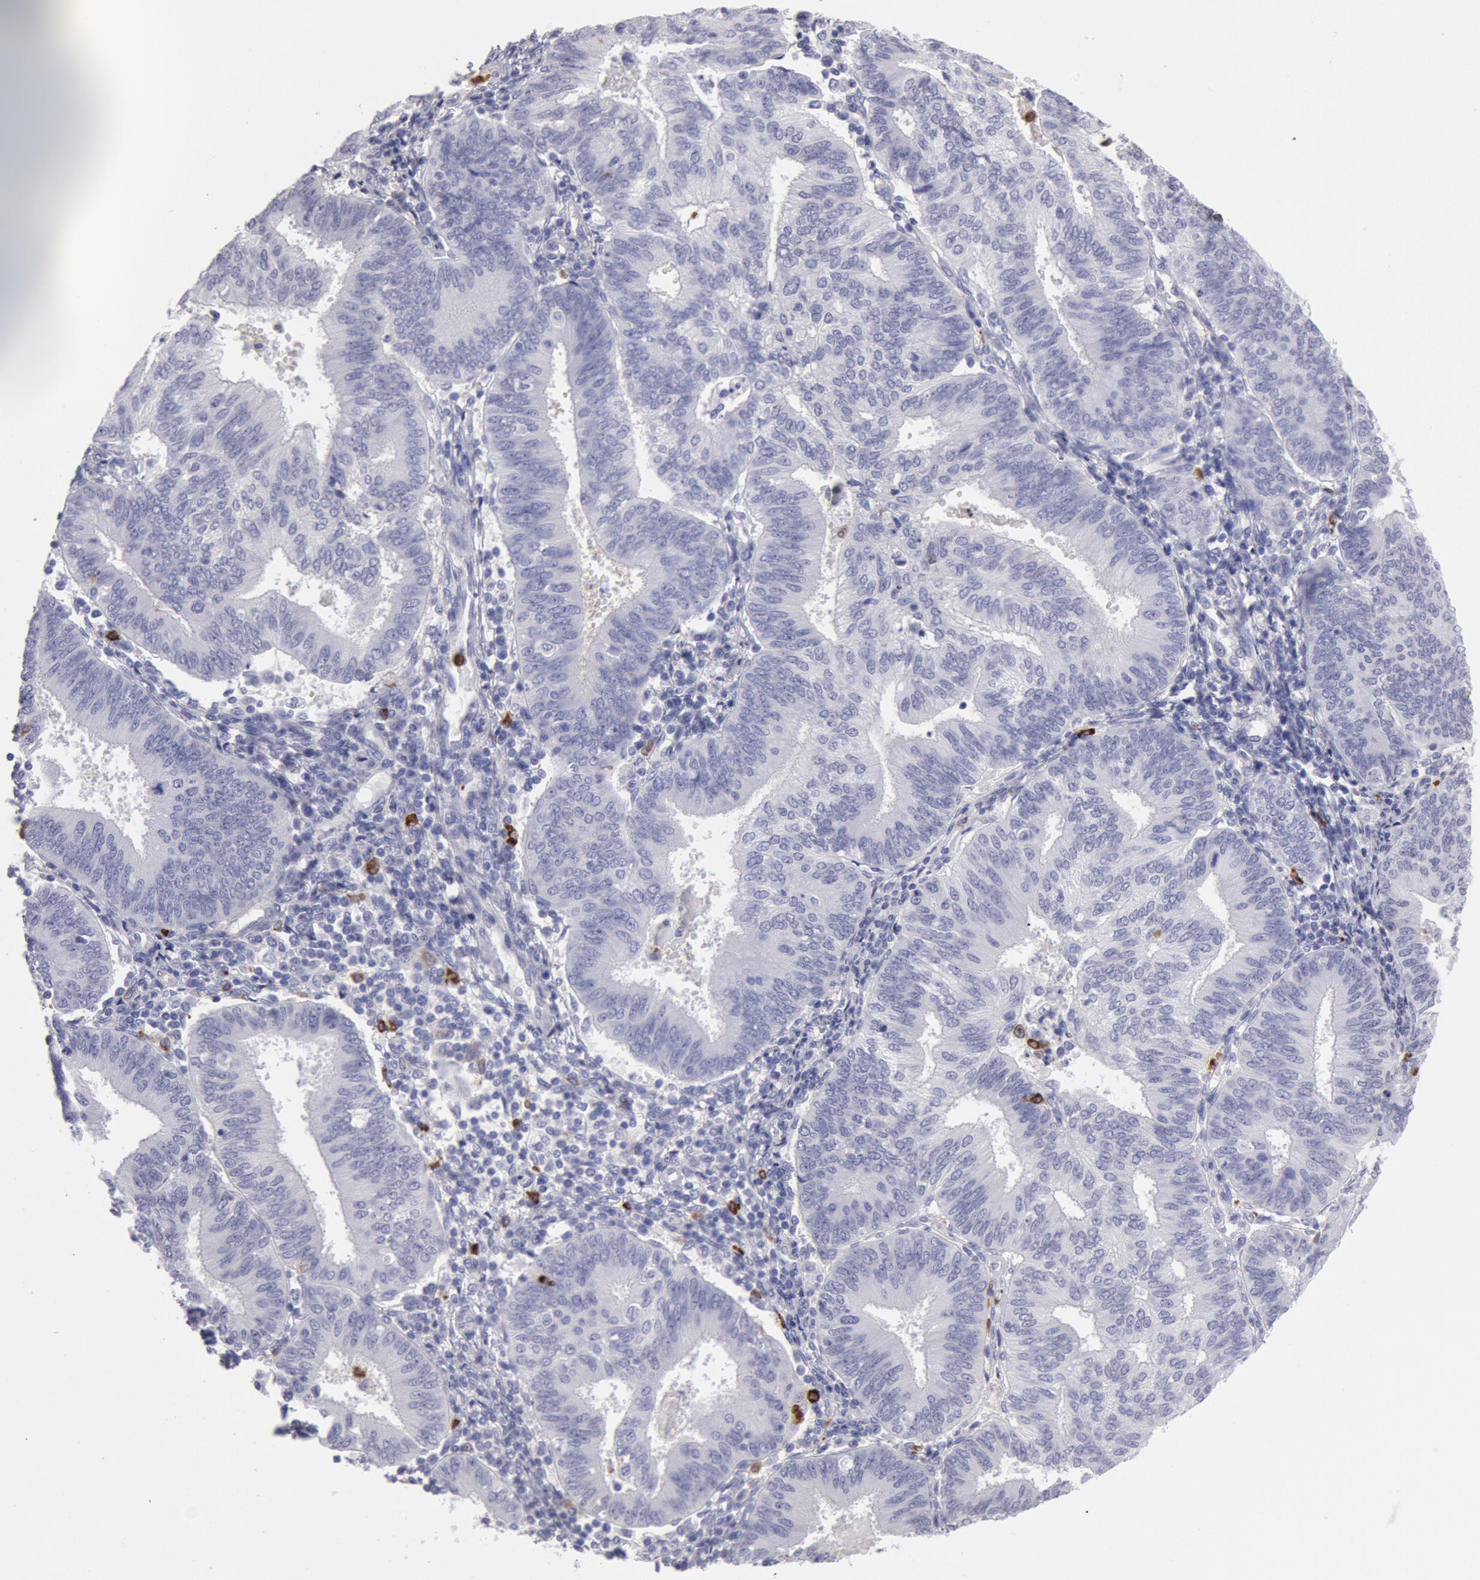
{"staining": {"intensity": "negative", "quantity": "none", "location": "none"}, "tissue": "endometrial cancer", "cell_type": "Tumor cells", "image_type": "cancer", "snomed": [{"axis": "morphology", "description": "Adenocarcinoma, NOS"}, {"axis": "topography", "description": "Endometrium"}], "caption": "The photomicrograph shows no staining of tumor cells in endometrial cancer. (DAB (3,3'-diaminobenzidine) immunohistochemistry with hematoxylin counter stain).", "gene": "FCN1", "patient": {"sex": "female", "age": 55}}